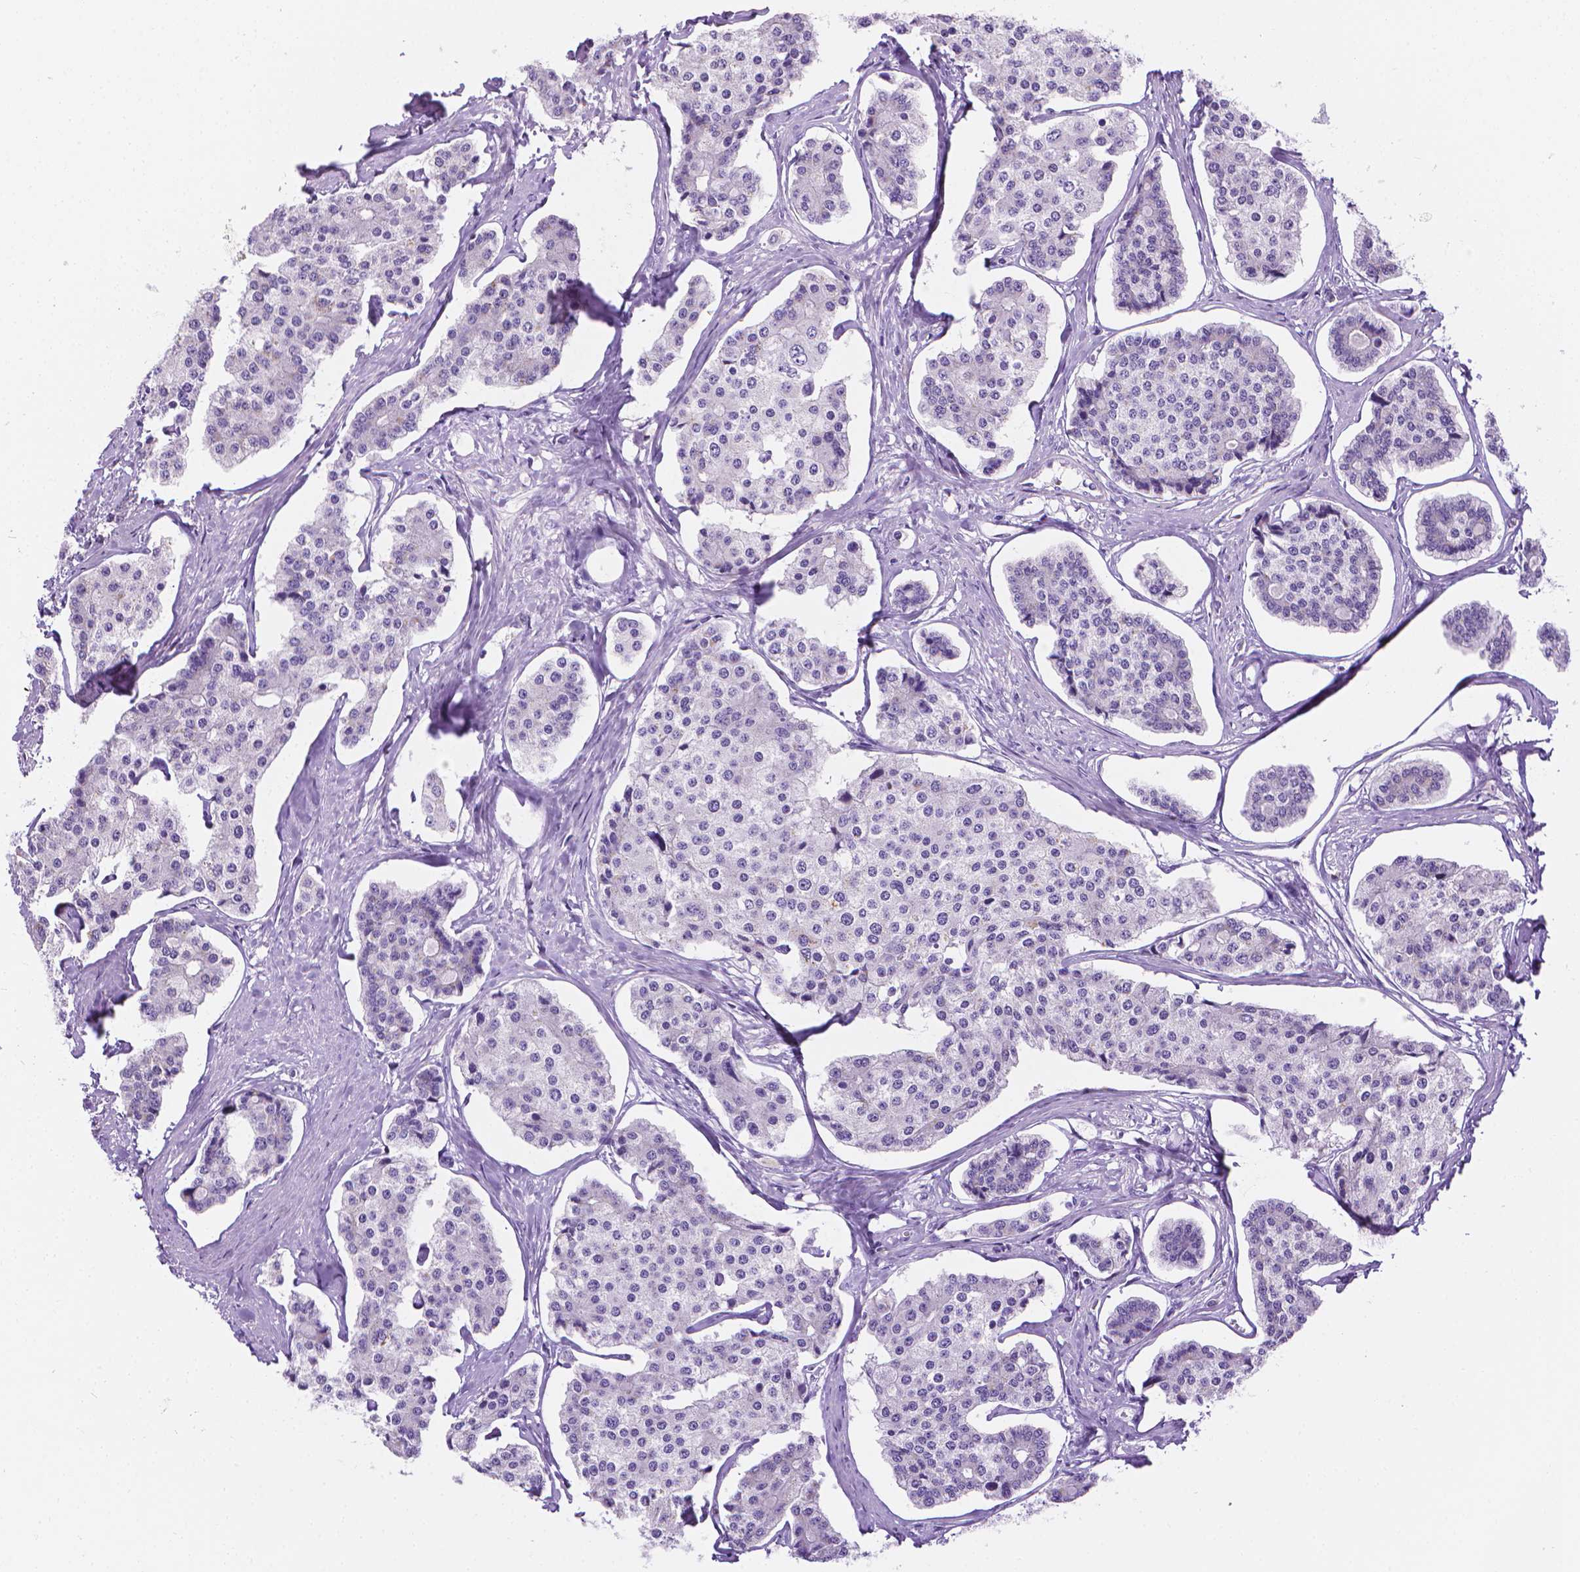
{"staining": {"intensity": "negative", "quantity": "none", "location": "none"}, "tissue": "carcinoid", "cell_type": "Tumor cells", "image_type": "cancer", "snomed": [{"axis": "morphology", "description": "Carcinoid, malignant, NOS"}, {"axis": "topography", "description": "Small intestine"}], "caption": "This is an immunohistochemistry image of human malignant carcinoid. There is no expression in tumor cells.", "gene": "FASN", "patient": {"sex": "female", "age": 65}}